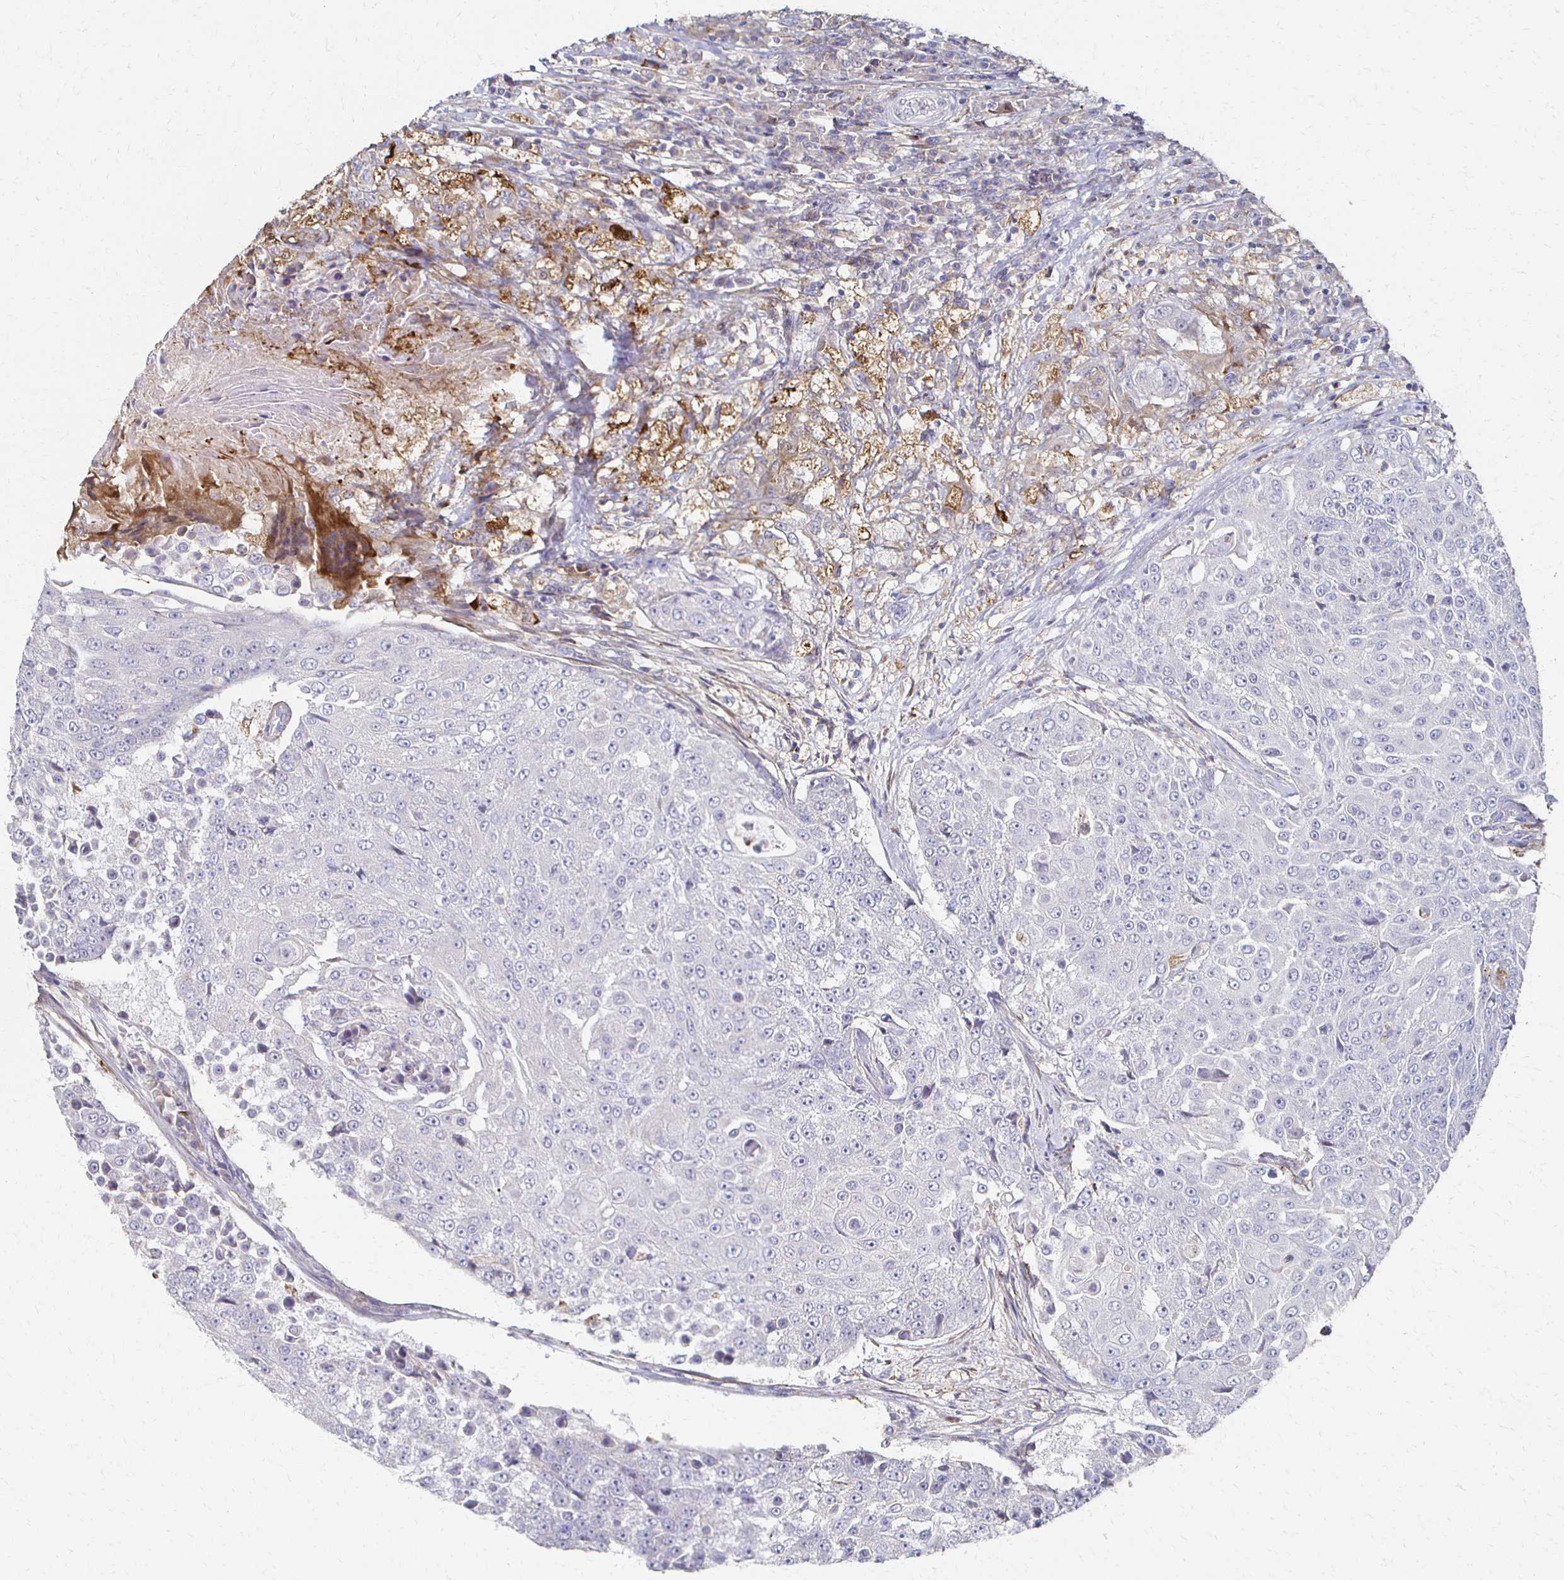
{"staining": {"intensity": "negative", "quantity": "none", "location": "none"}, "tissue": "urothelial cancer", "cell_type": "Tumor cells", "image_type": "cancer", "snomed": [{"axis": "morphology", "description": "Urothelial carcinoma, High grade"}, {"axis": "topography", "description": "Urinary bladder"}], "caption": "Immunohistochemistry photomicrograph of neoplastic tissue: urothelial cancer stained with DAB (3,3'-diaminobenzidine) displays no significant protein staining in tumor cells.", "gene": "CX3CR1", "patient": {"sex": "female", "age": 63}}